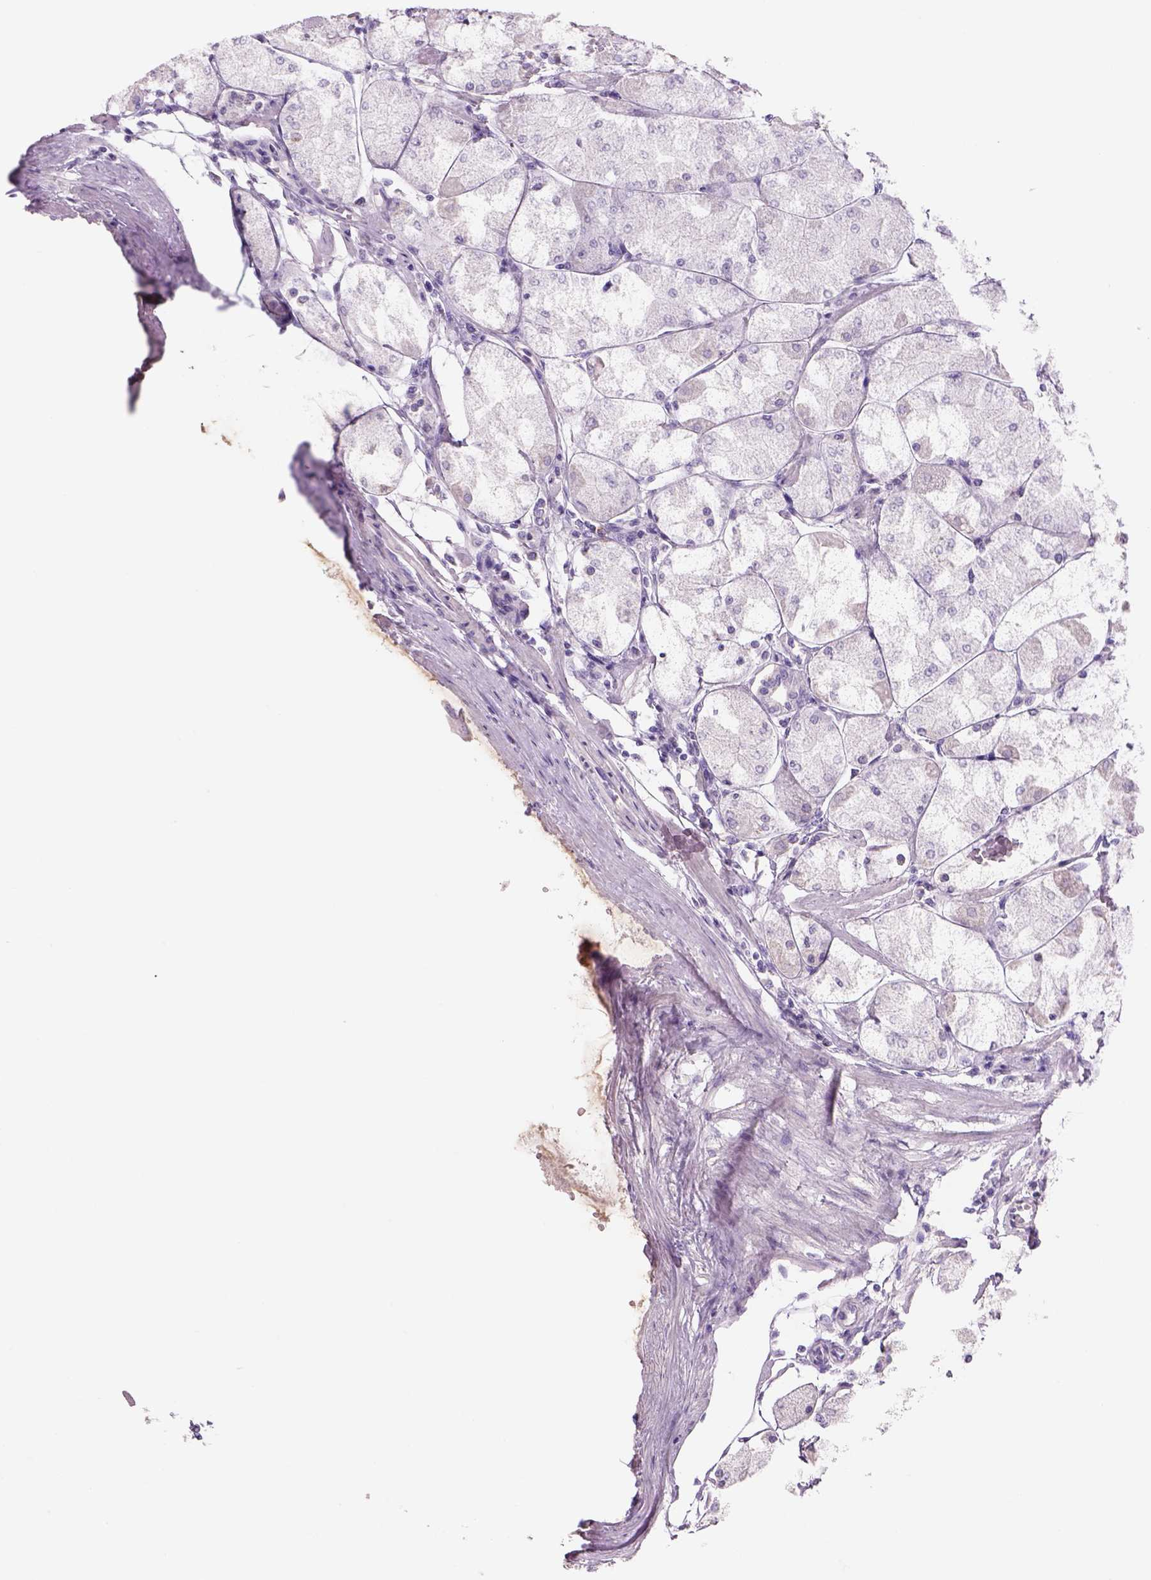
{"staining": {"intensity": "negative", "quantity": "none", "location": "none"}, "tissue": "stomach", "cell_type": "Glandular cells", "image_type": "normal", "snomed": [{"axis": "morphology", "description": "Normal tissue, NOS"}, {"axis": "topography", "description": "Stomach, upper"}], "caption": "A high-resolution photomicrograph shows immunohistochemistry (IHC) staining of benign stomach, which reveals no significant expression in glandular cells.", "gene": "TENM4", "patient": {"sex": "male", "age": 60}}